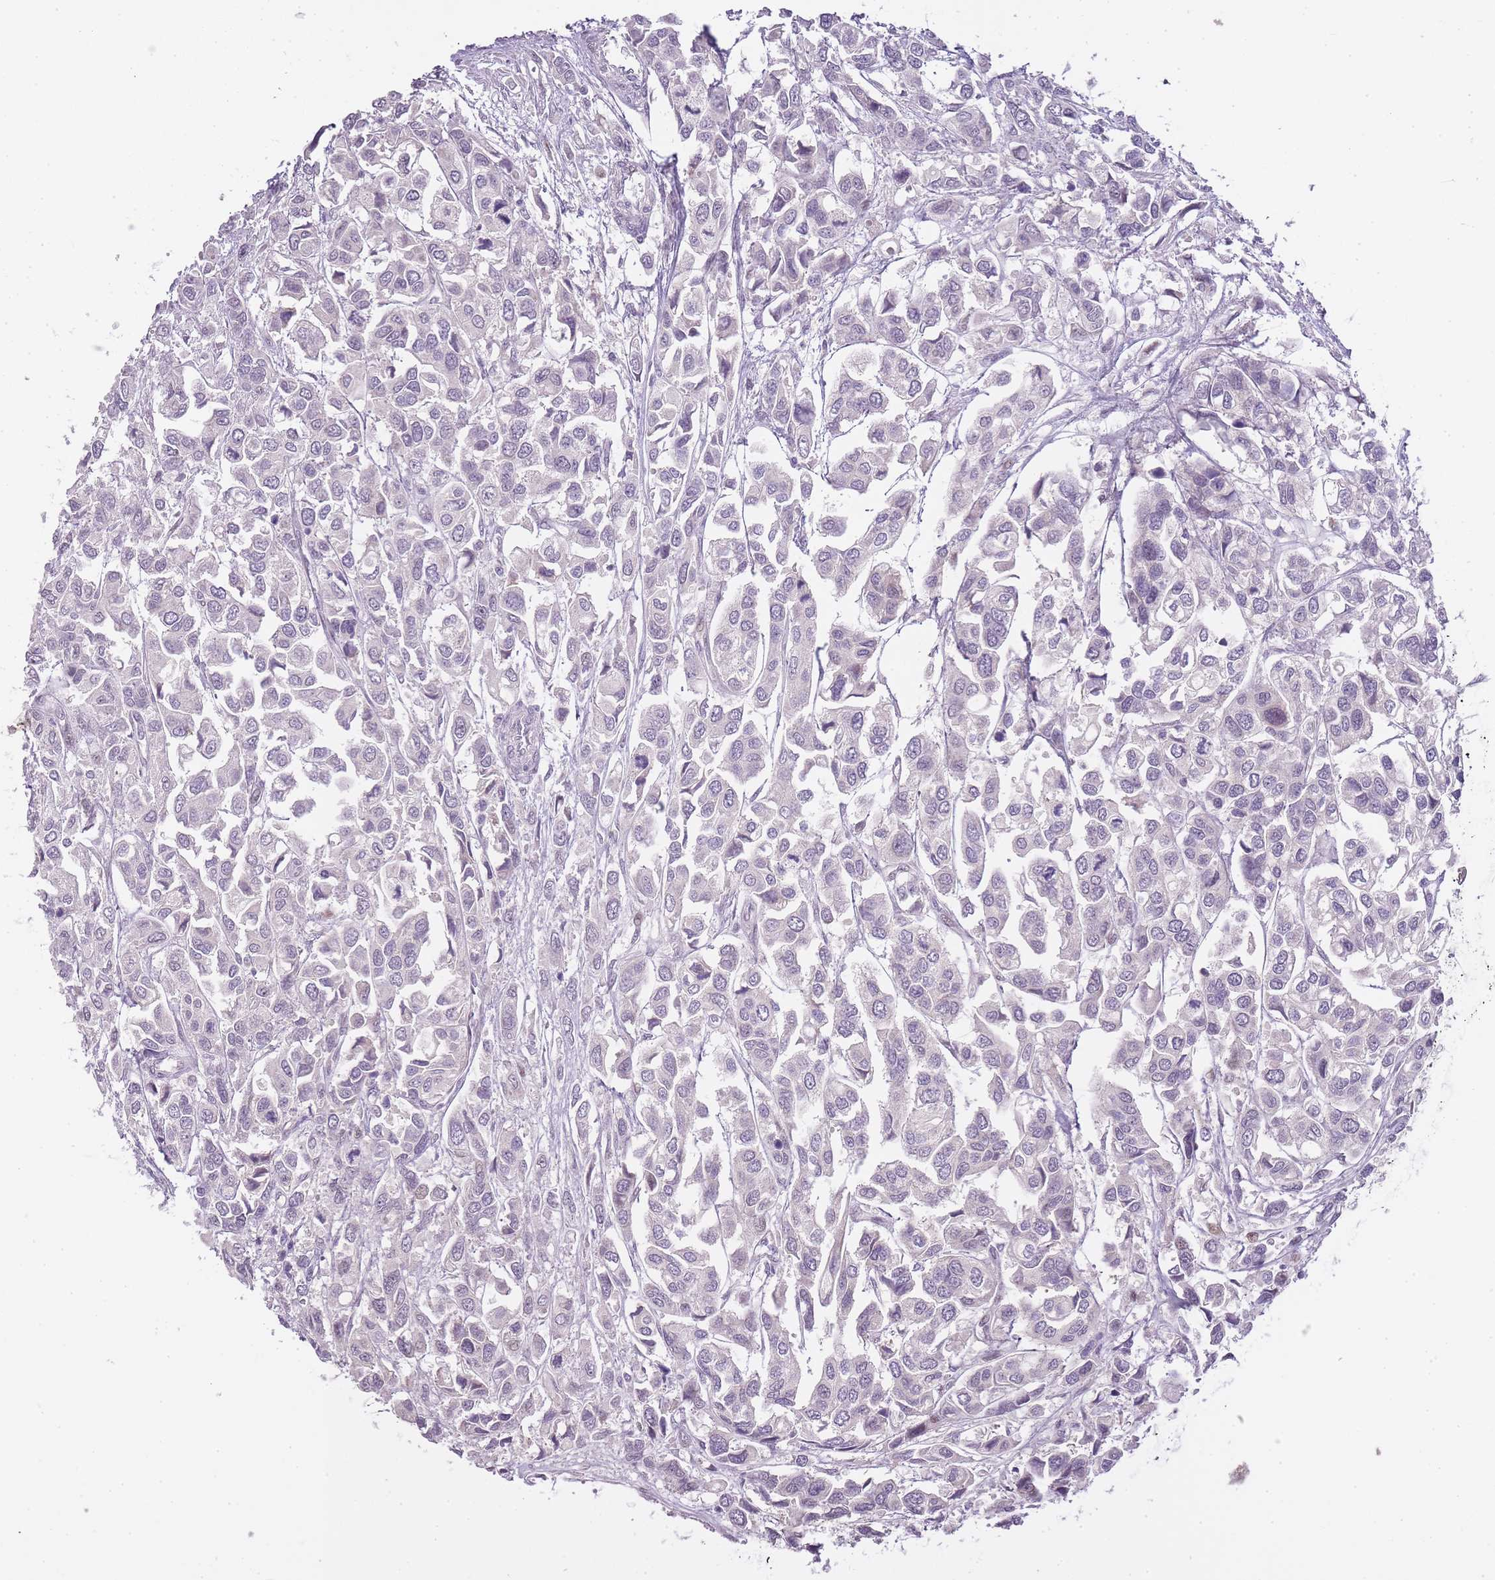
{"staining": {"intensity": "negative", "quantity": "none", "location": "none"}, "tissue": "urothelial cancer", "cell_type": "Tumor cells", "image_type": "cancer", "snomed": [{"axis": "morphology", "description": "Urothelial carcinoma, High grade"}, {"axis": "topography", "description": "Urinary bladder"}], "caption": "Immunohistochemistry image of urothelial cancer stained for a protein (brown), which demonstrates no staining in tumor cells.", "gene": "OGG1", "patient": {"sex": "male", "age": 67}}